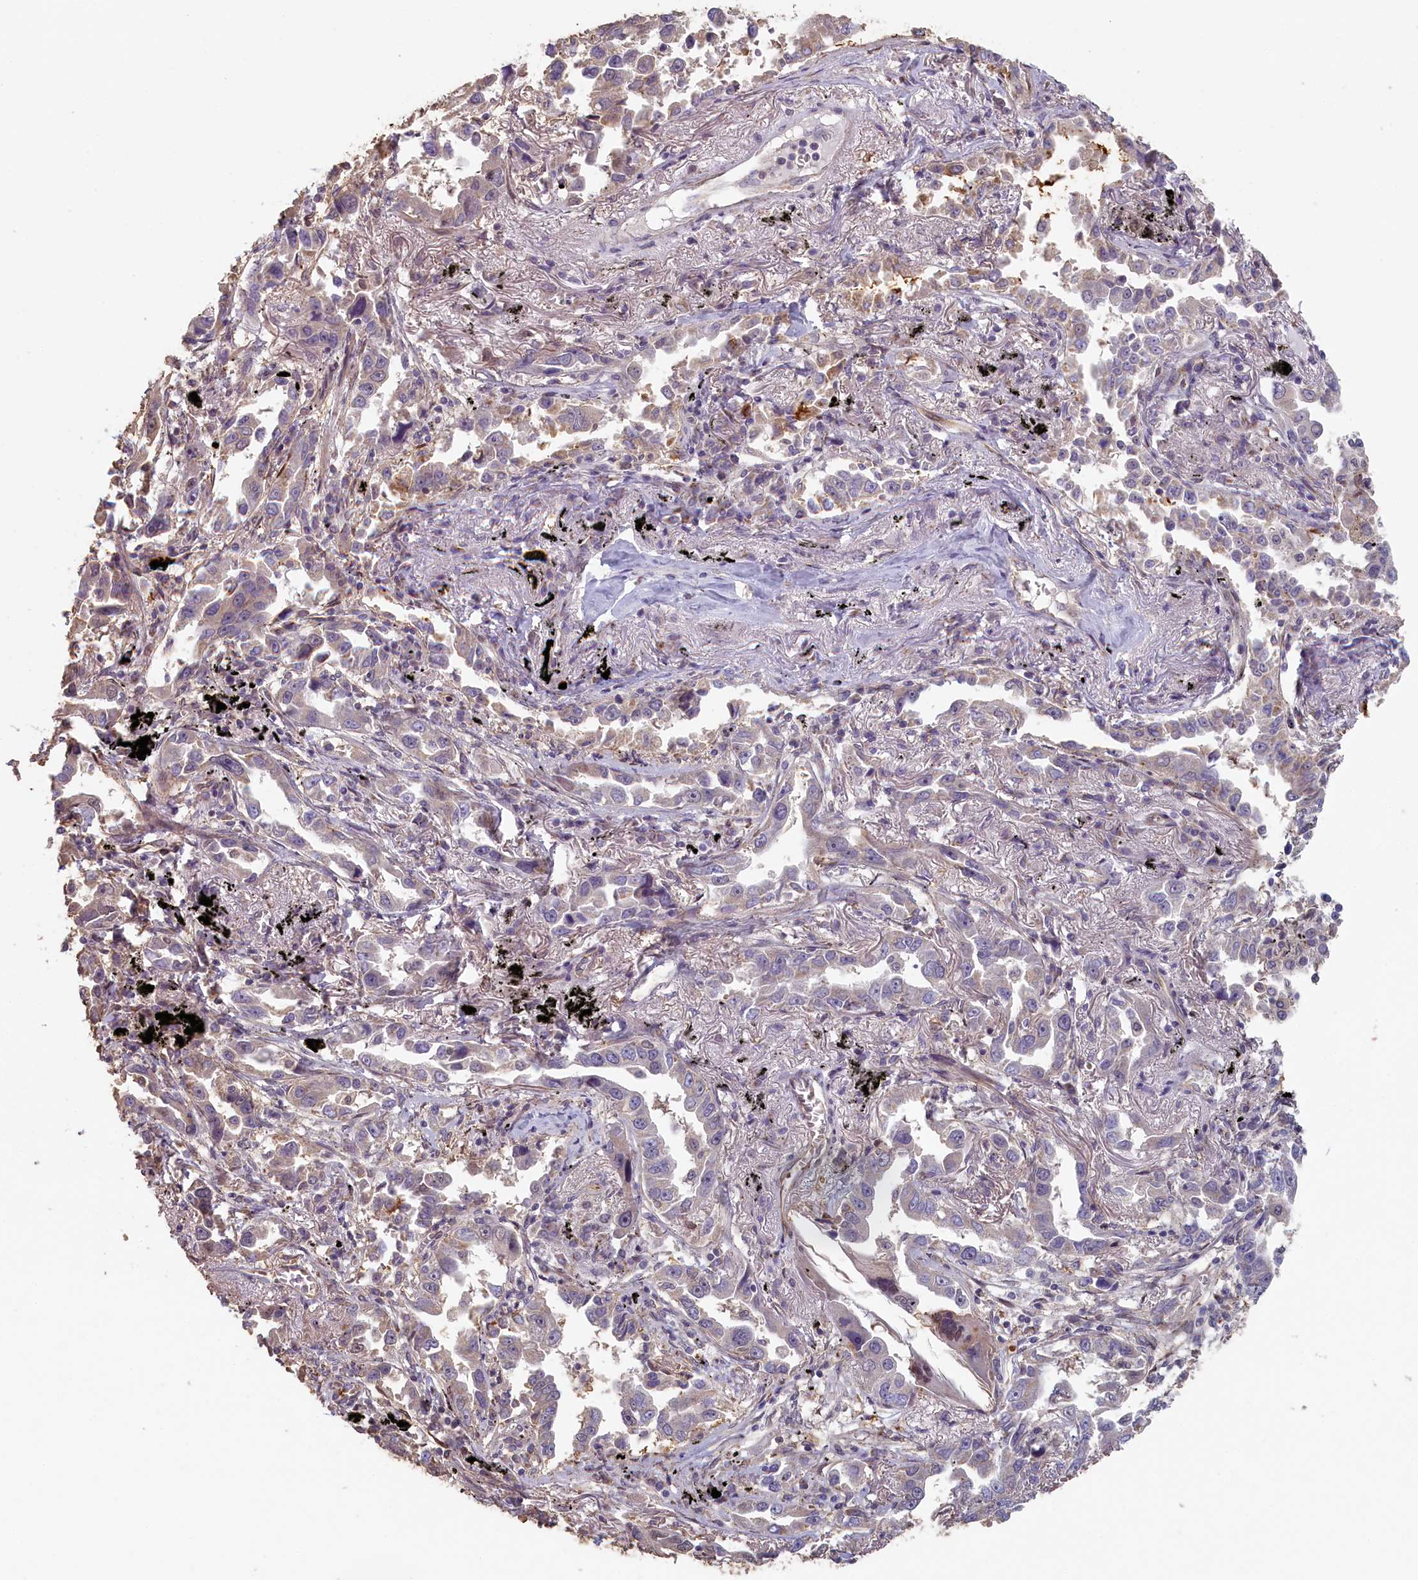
{"staining": {"intensity": "negative", "quantity": "none", "location": "none"}, "tissue": "lung cancer", "cell_type": "Tumor cells", "image_type": "cancer", "snomed": [{"axis": "morphology", "description": "Adenocarcinoma, NOS"}, {"axis": "topography", "description": "Lung"}], "caption": "Tumor cells are negative for brown protein staining in lung cancer (adenocarcinoma).", "gene": "STX16", "patient": {"sex": "male", "age": 67}}